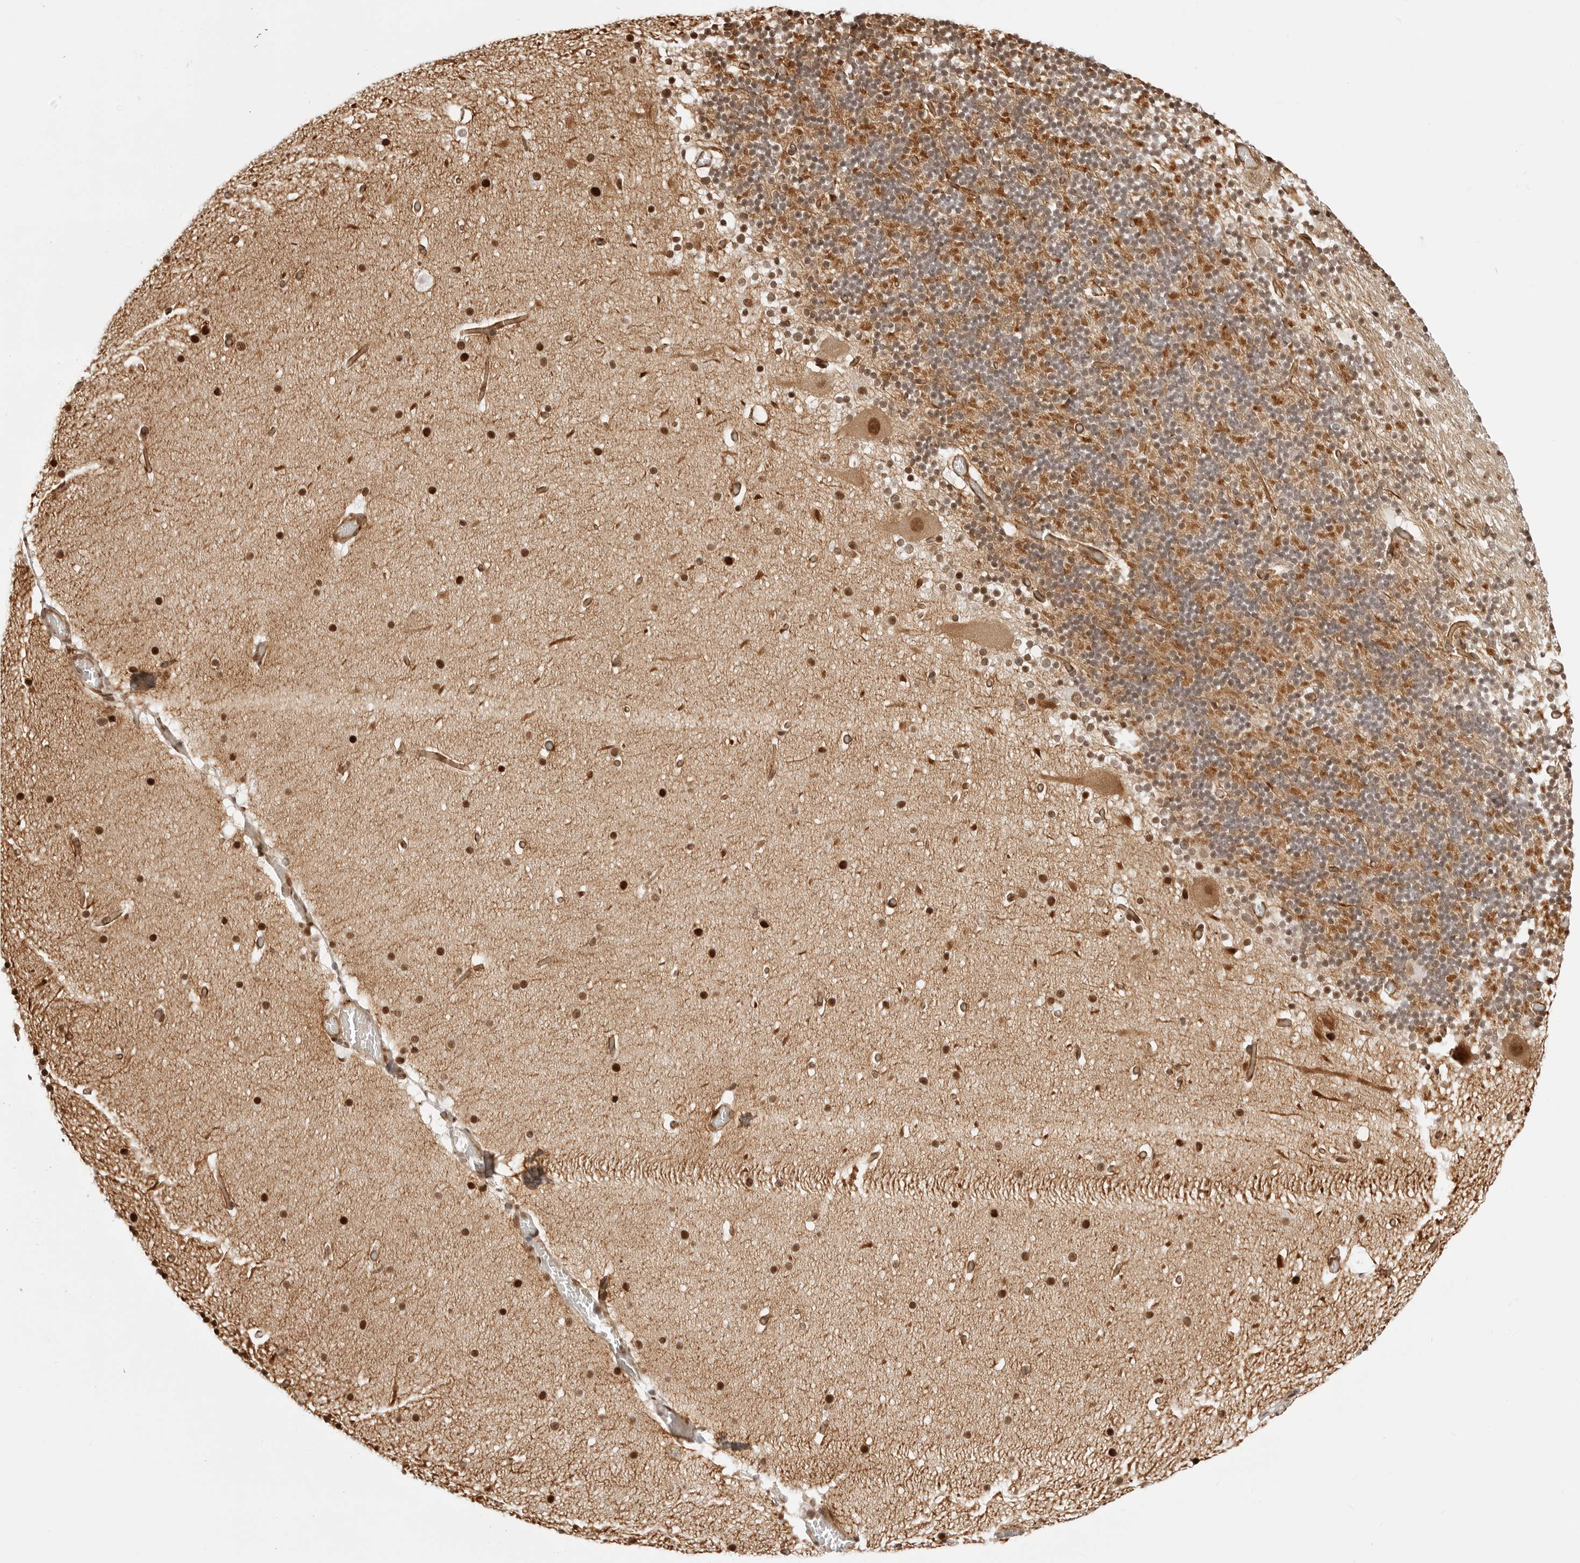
{"staining": {"intensity": "moderate", "quantity": "<25%", "location": "cytoplasmic/membranous"}, "tissue": "cerebellum", "cell_type": "Cells in granular layer", "image_type": "normal", "snomed": [{"axis": "morphology", "description": "Normal tissue, NOS"}, {"axis": "topography", "description": "Cerebellum"}], "caption": "Immunohistochemical staining of normal human cerebellum reveals moderate cytoplasmic/membranous protein positivity in about <25% of cells in granular layer.", "gene": "ZNF613", "patient": {"sex": "male", "age": 57}}